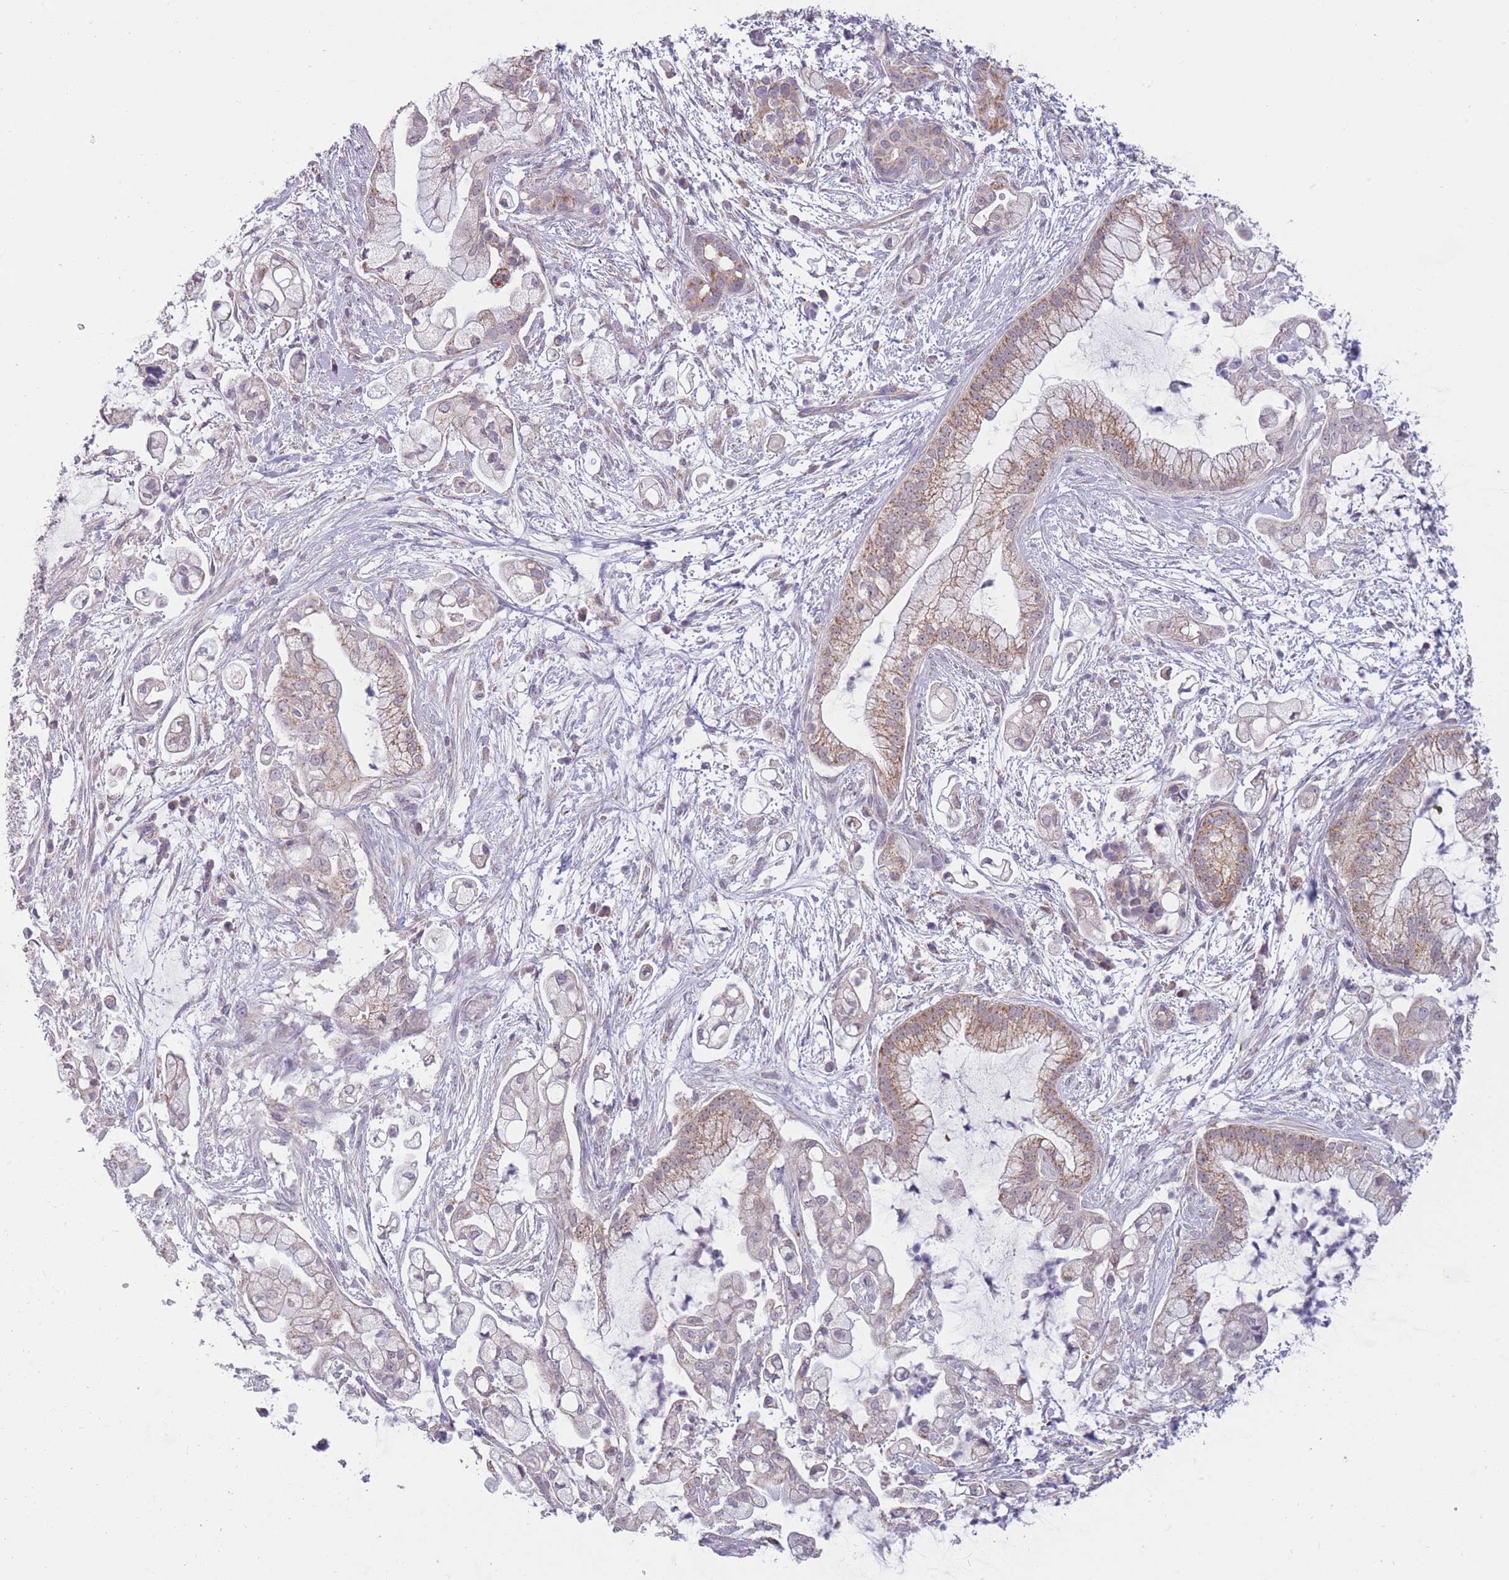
{"staining": {"intensity": "moderate", "quantity": "25%-75%", "location": "cytoplasmic/membranous"}, "tissue": "pancreatic cancer", "cell_type": "Tumor cells", "image_type": "cancer", "snomed": [{"axis": "morphology", "description": "Adenocarcinoma, NOS"}, {"axis": "topography", "description": "Pancreas"}], "caption": "A histopathology image showing moderate cytoplasmic/membranous positivity in about 25%-75% of tumor cells in pancreatic cancer (adenocarcinoma), as visualized by brown immunohistochemical staining.", "gene": "MRPS18C", "patient": {"sex": "female", "age": 69}}